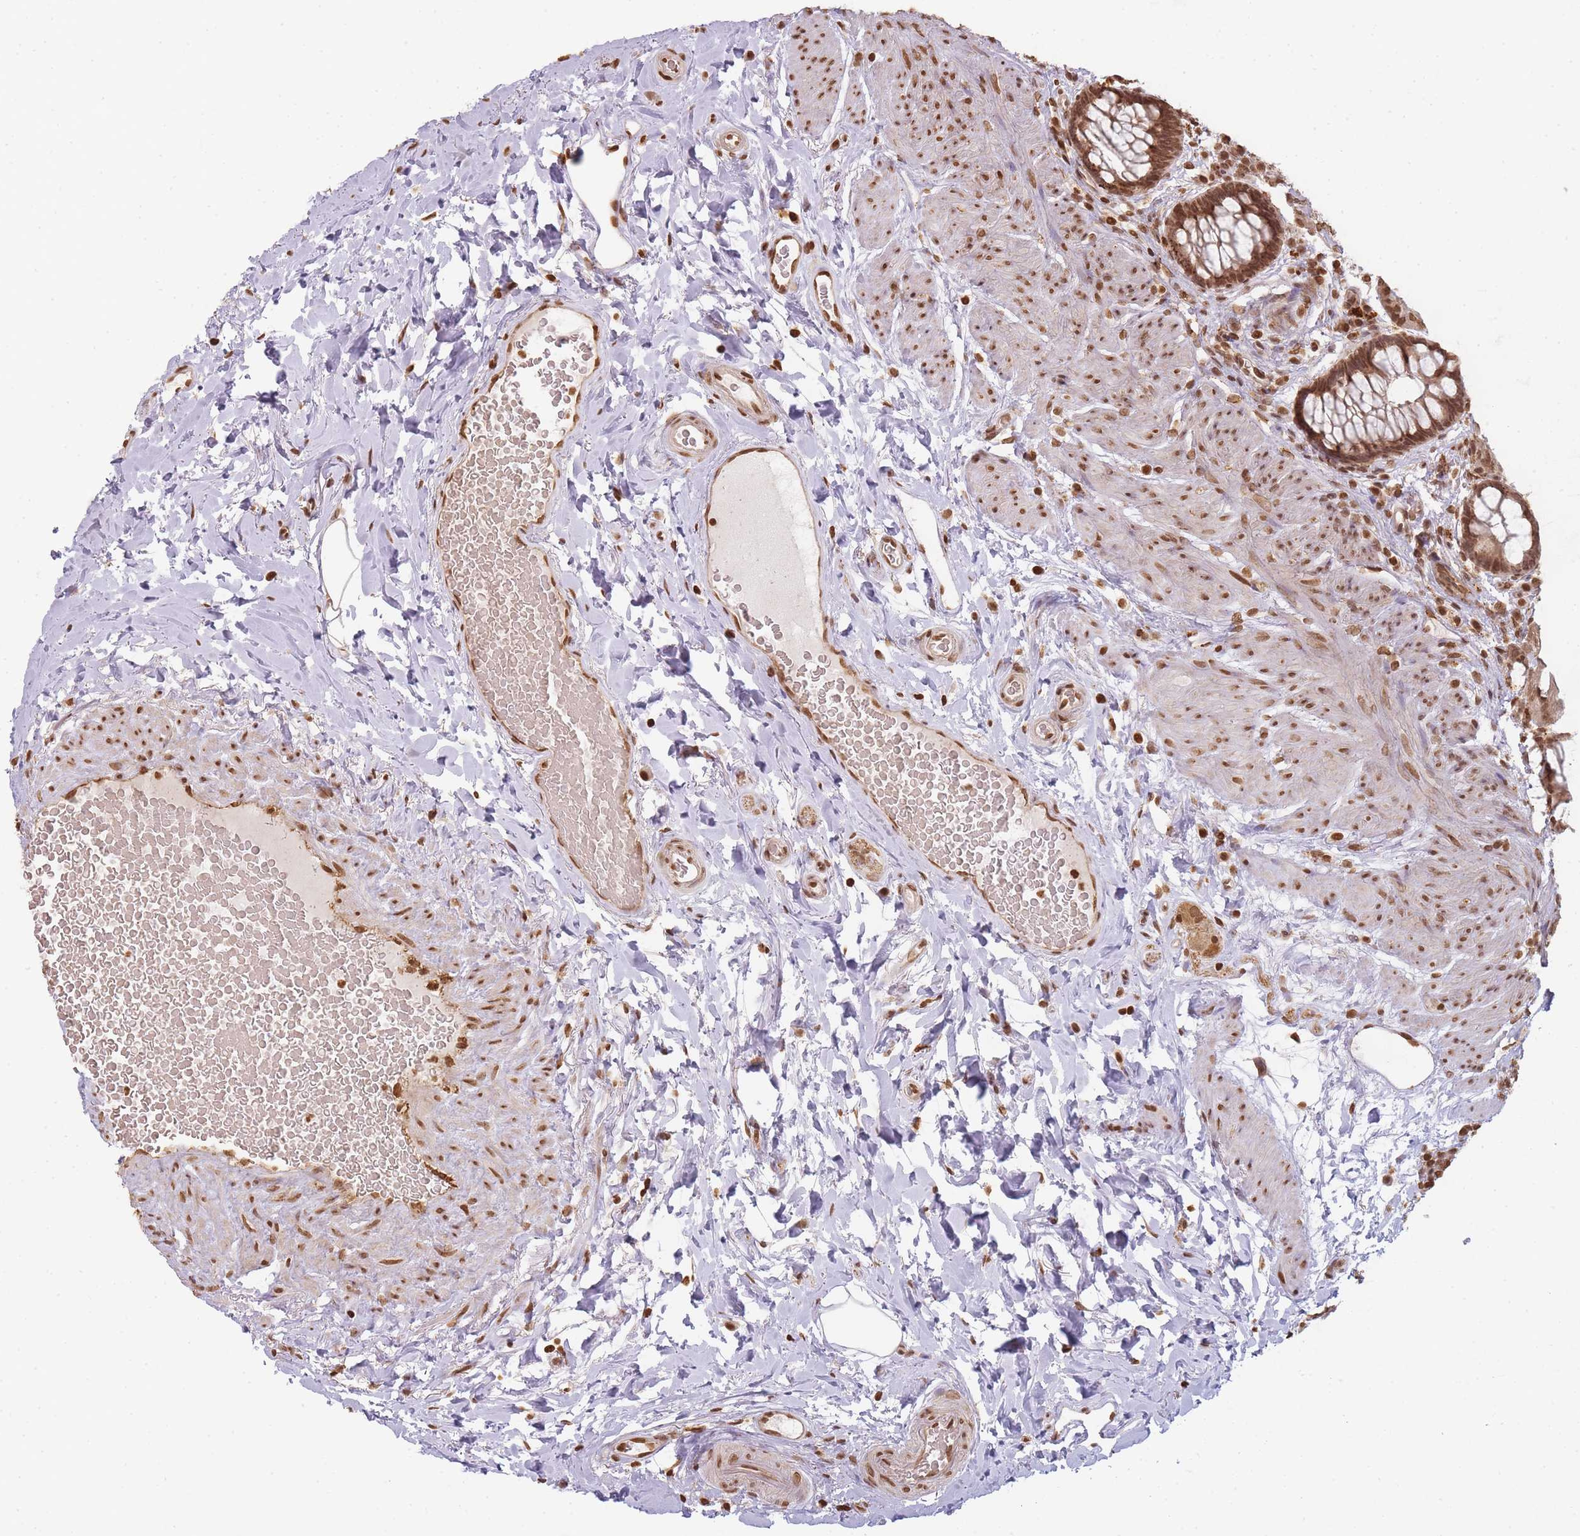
{"staining": {"intensity": "strong", "quantity": ">75%", "location": "nuclear"}, "tissue": "rectum", "cell_type": "Glandular cells", "image_type": "normal", "snomed": [{"axis": "morphology", "description": "Normal tissue, NOS"}, {"axis": "topography", "description": "Rectum"}, {"axis": "topography", "description": "Peripheral nerve tissue"}], "caption": "This photomicrograph shows IHC staining of unremarkable human rectum, with high strong nuclear expression in about >75% of glandular cells.", "gene": "WWTR1", "patient": {"sex": "female", "age": 69}}